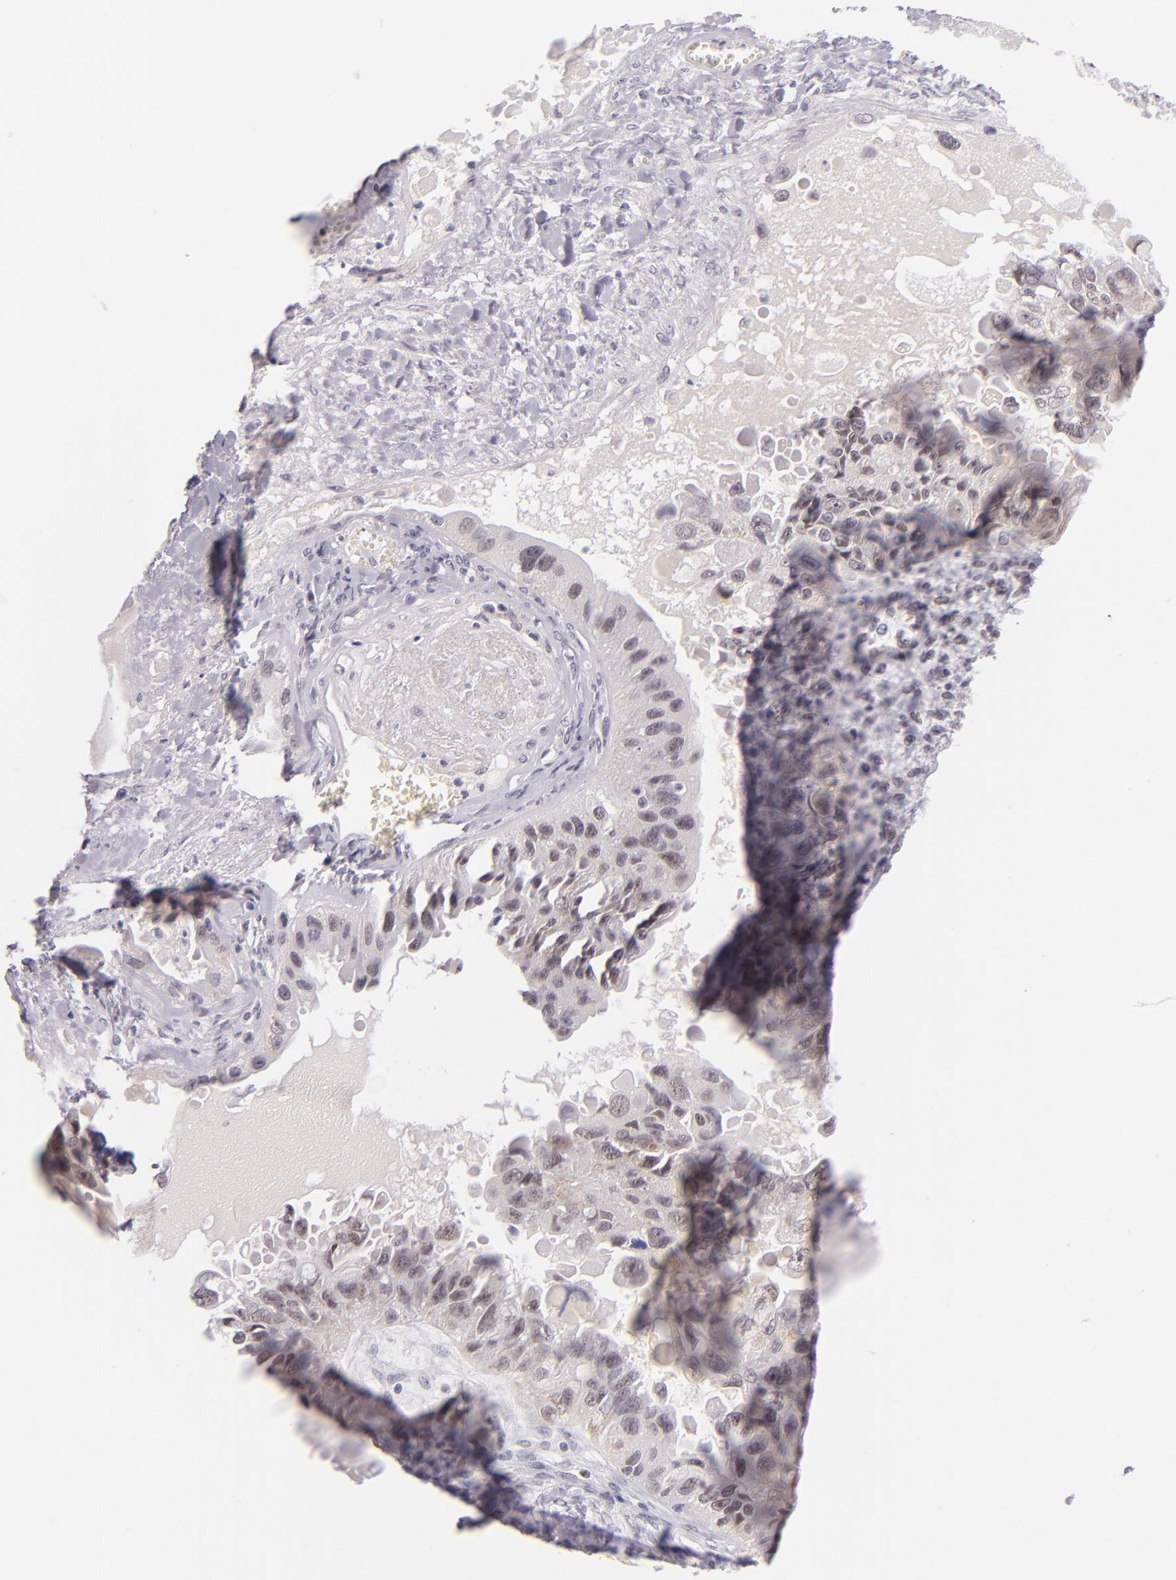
{"staining": {"intensity": "weak", "quantity": "25%-75%", "location": "nuclear"}, "tissue": "ovarian cancer", "cell_type": "Tumor cells", "image_type": "cancer", "snomed": [{"axis": "morphology", "description": "Carcinoma, endometroid"}, {"axis": "topography", "description": "Ovary"}], "caption": "Endometroid carcinoma (ovarian) stained for a protein (brown) demonstrates weak nuclear positive staining in about 25%-75% of tumor cells.", "gene": "BCL3", "patient": {"sex": "female", "age": 85}}